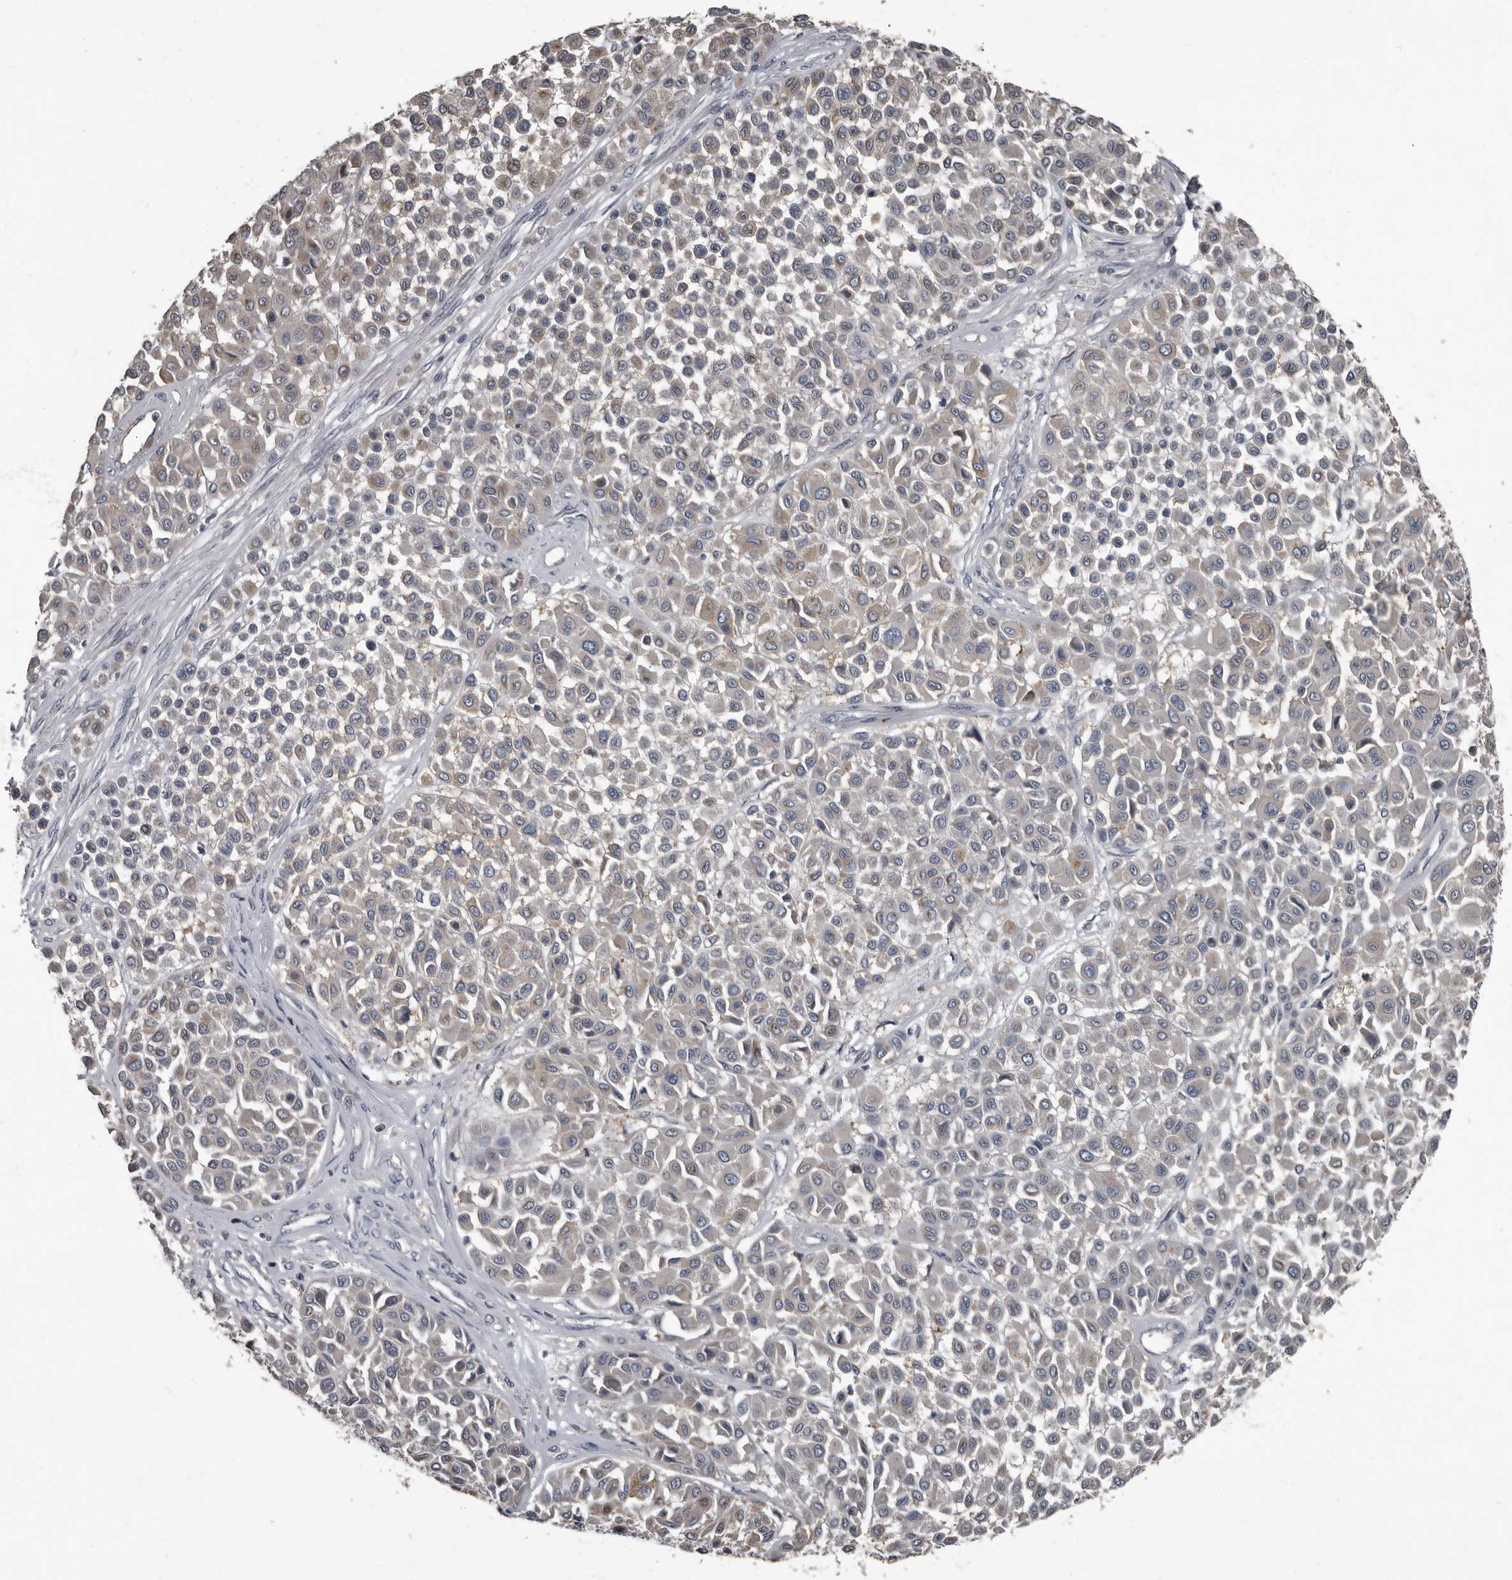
{"staining": {"intensity": "weak", "quantity": "<25%", "location": "cytoplasmic/membranous"}, "tissue": "melanoma", "cell_type": "Tumor cells", "image_type": "cancer", "snomed": [{"axis": "morphology", "description": "Malignant melanoma, Metastatic site"}, {"axis": "topography", "description": "Soft tissue"}], "caption": "The photomicrograph displays no significant expression in tumor cells of malignant melanoma (metastatic site). (Stains: DAB immunohistochemistry with hematoxylin counter stain, Microscopy: brightfield microscopy at high magnification).", "gene": "TPD52L1", "patient": {"sex": "male", "age": 41}}